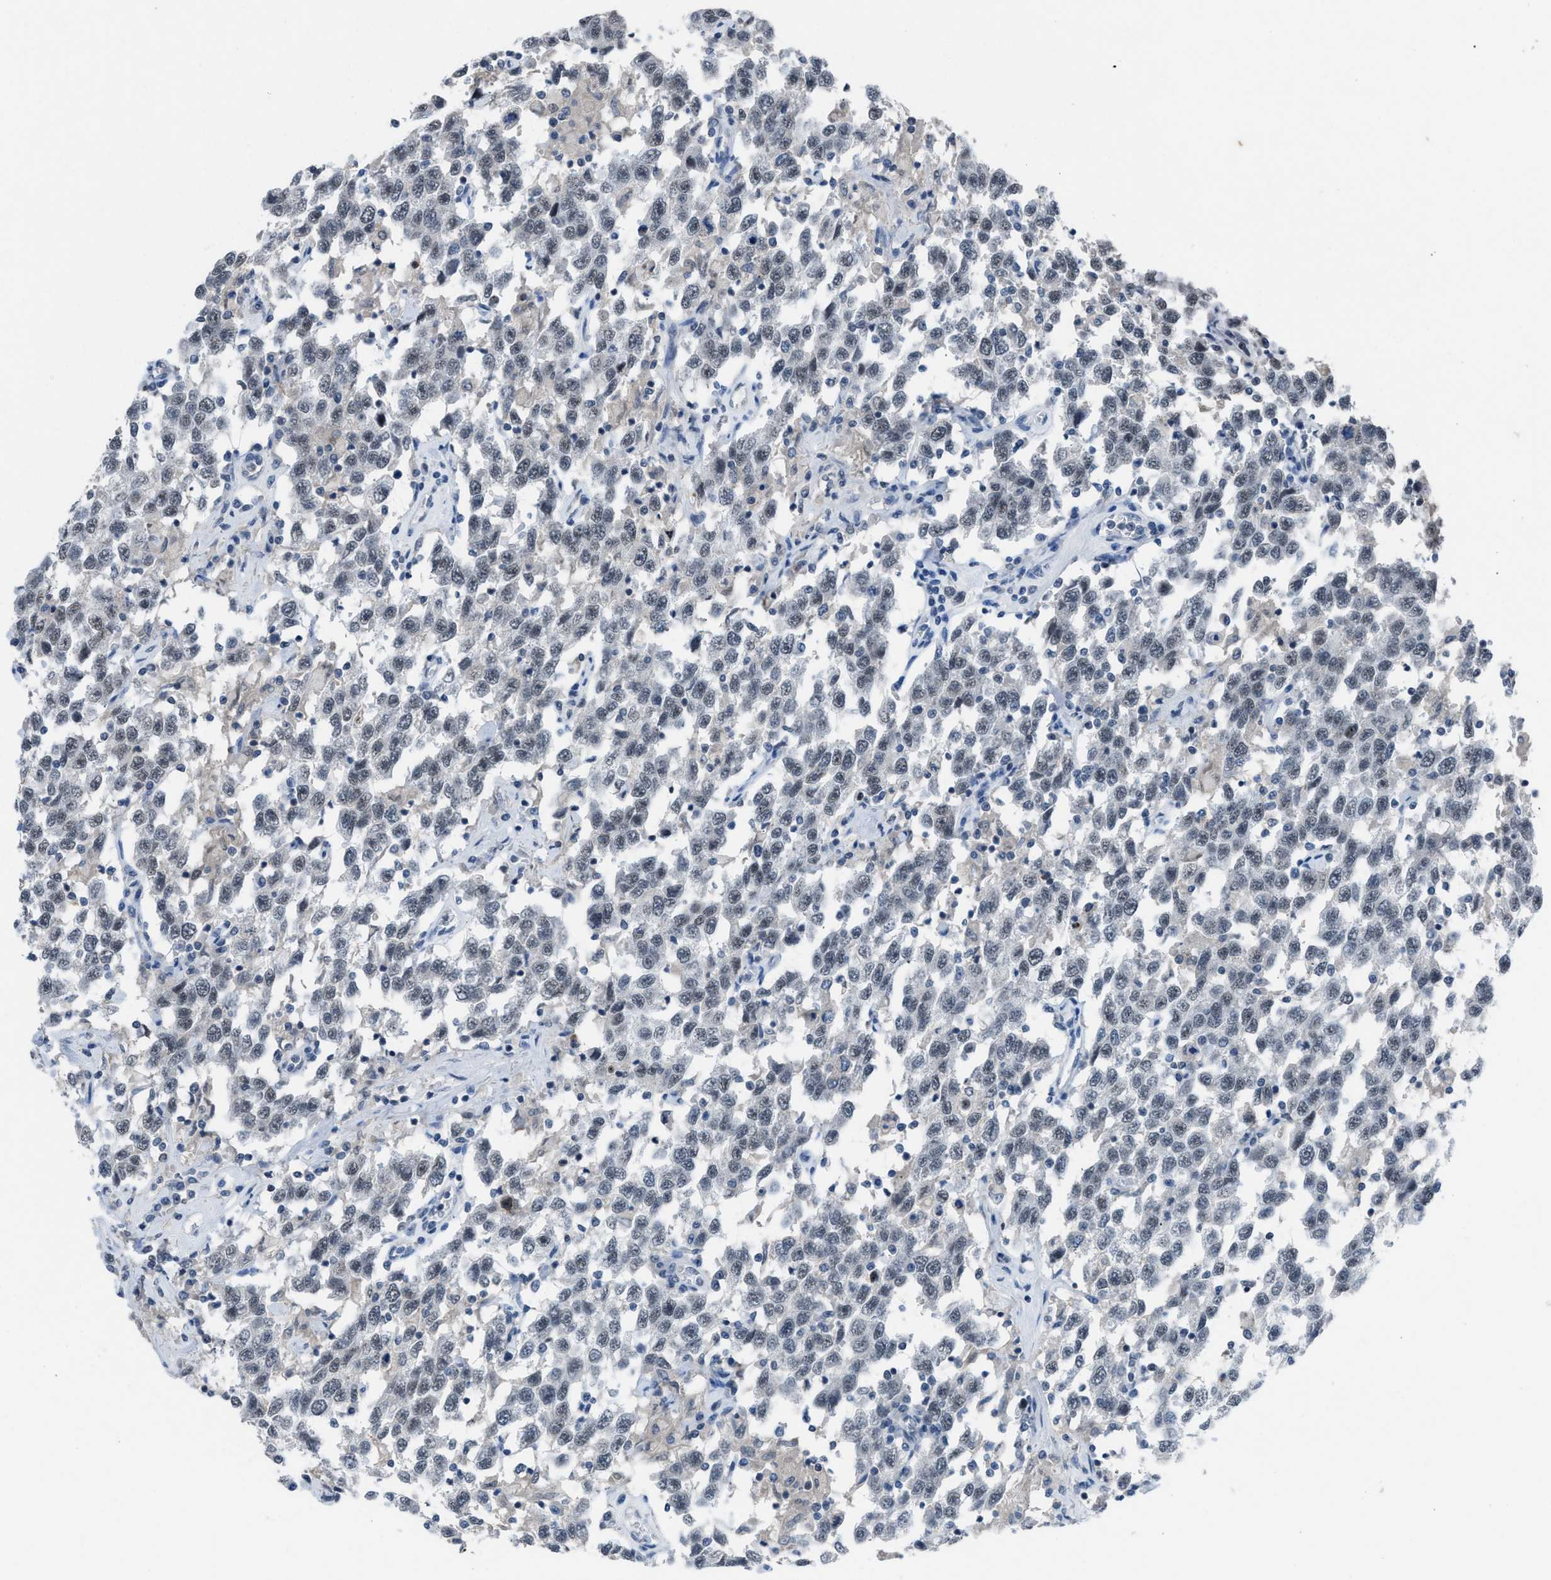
{"staining": {"intensity": "negative", "quantity": "none", "location": "none"}, "tissue": "testis cancer", "cell_type": "Tumor cells", "image_type": "cancer", "snomed": [{"axis": "morphology", "description": "Seminoma, NOS"}, {"axis": "topography", "description": "Testis"}], "caption": "An image of testis cancer (seminoma) stained for a protein exhibits no brown staining in tumor cells.", "gene": "ANAPC11", "patient": {"sex": "male", "age": 41}}